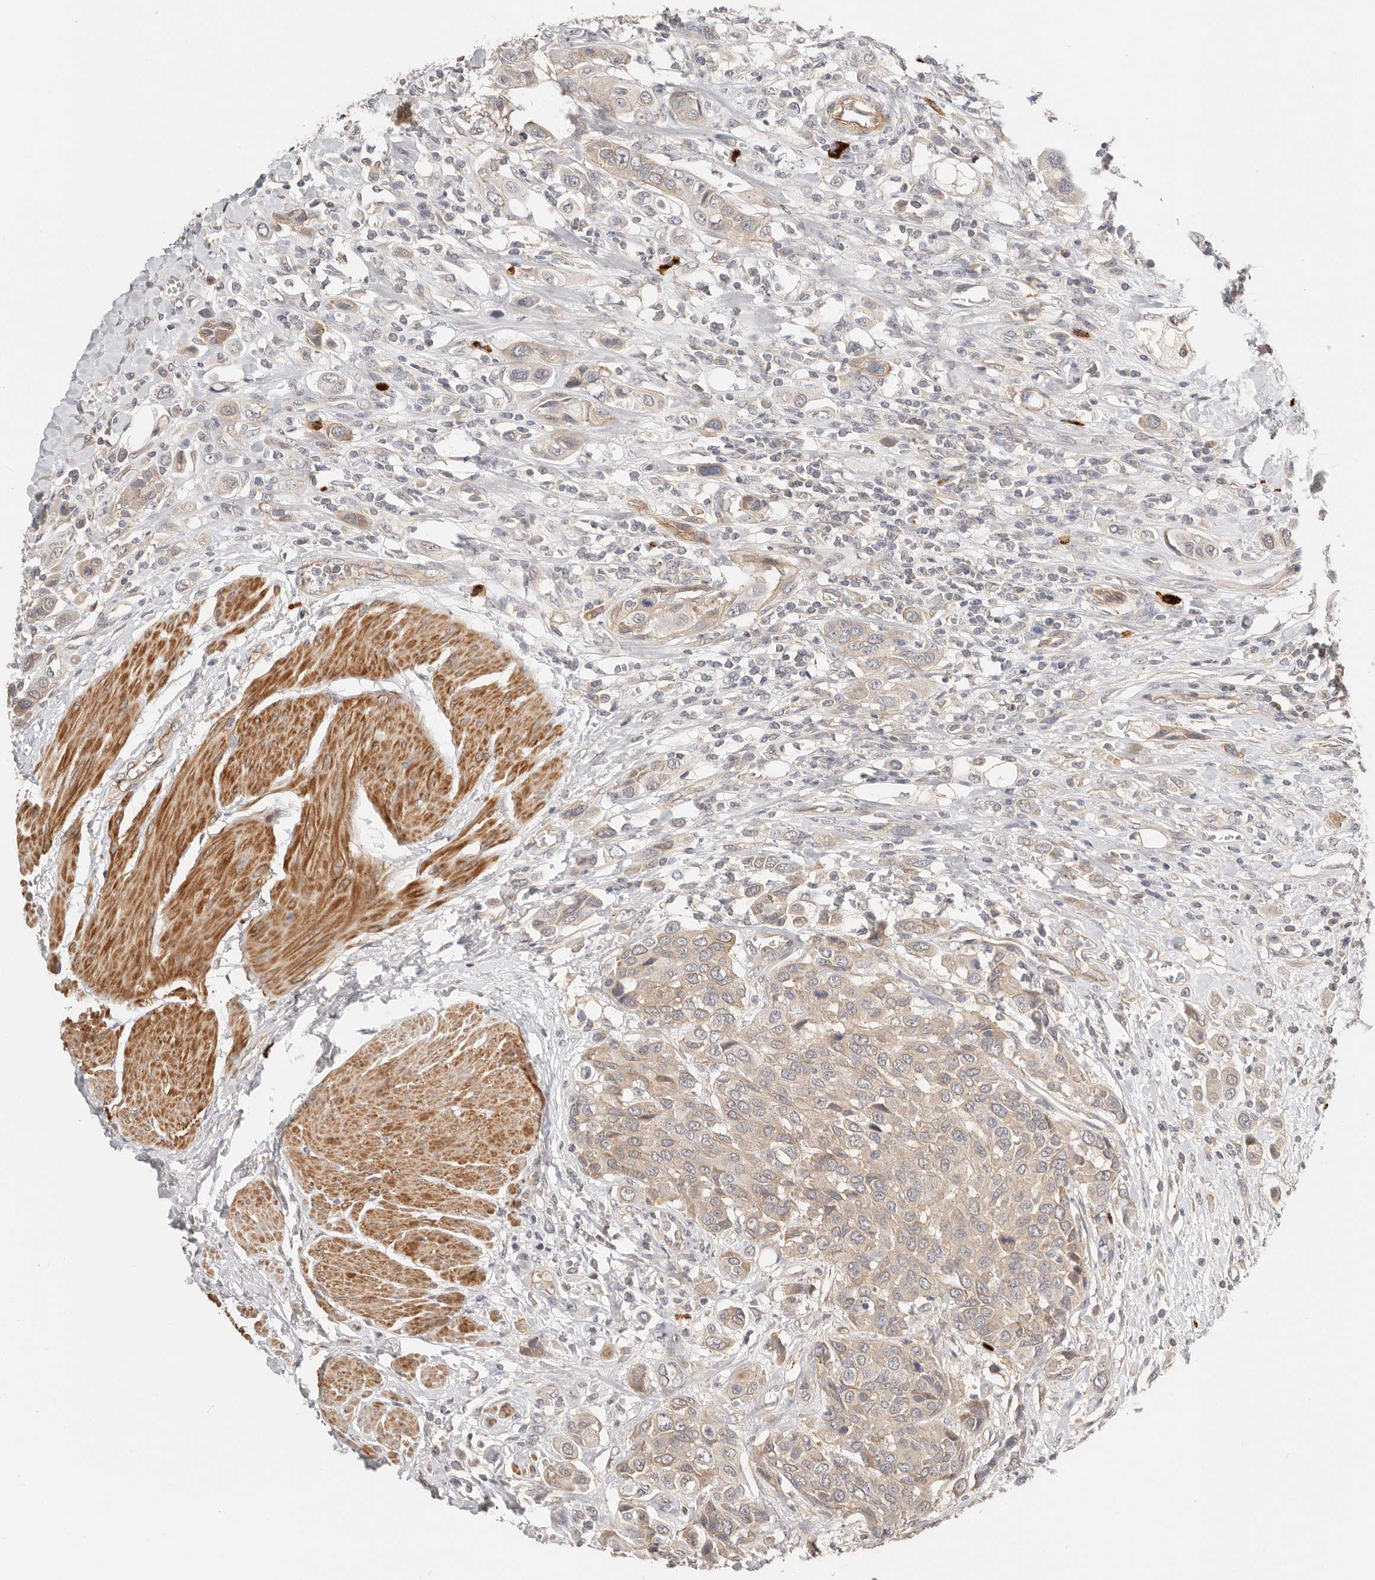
{"staining": {"intensity": "weak", "quantity": "25%-75%", "location": "cytoplasmic/membranous"}, "tissue": "urothelial cancer", "cell_type": "Tumor cells", "image_type": "cancer", "snomed": [{"axis": "morphology", "description": "Urothelial carcinoma, High grade"}, {"axis": "topography", "description": "Urinary bladder"}], "caption": "Weak cytoplasmic/membranous expression for a protein is present in approximately 25%-75% of tumor cells of urothelial cancer using immunohistochemistry (IHC).", "gene": "ZRANB1", "patient": {"sex": "male", "age": 50}}